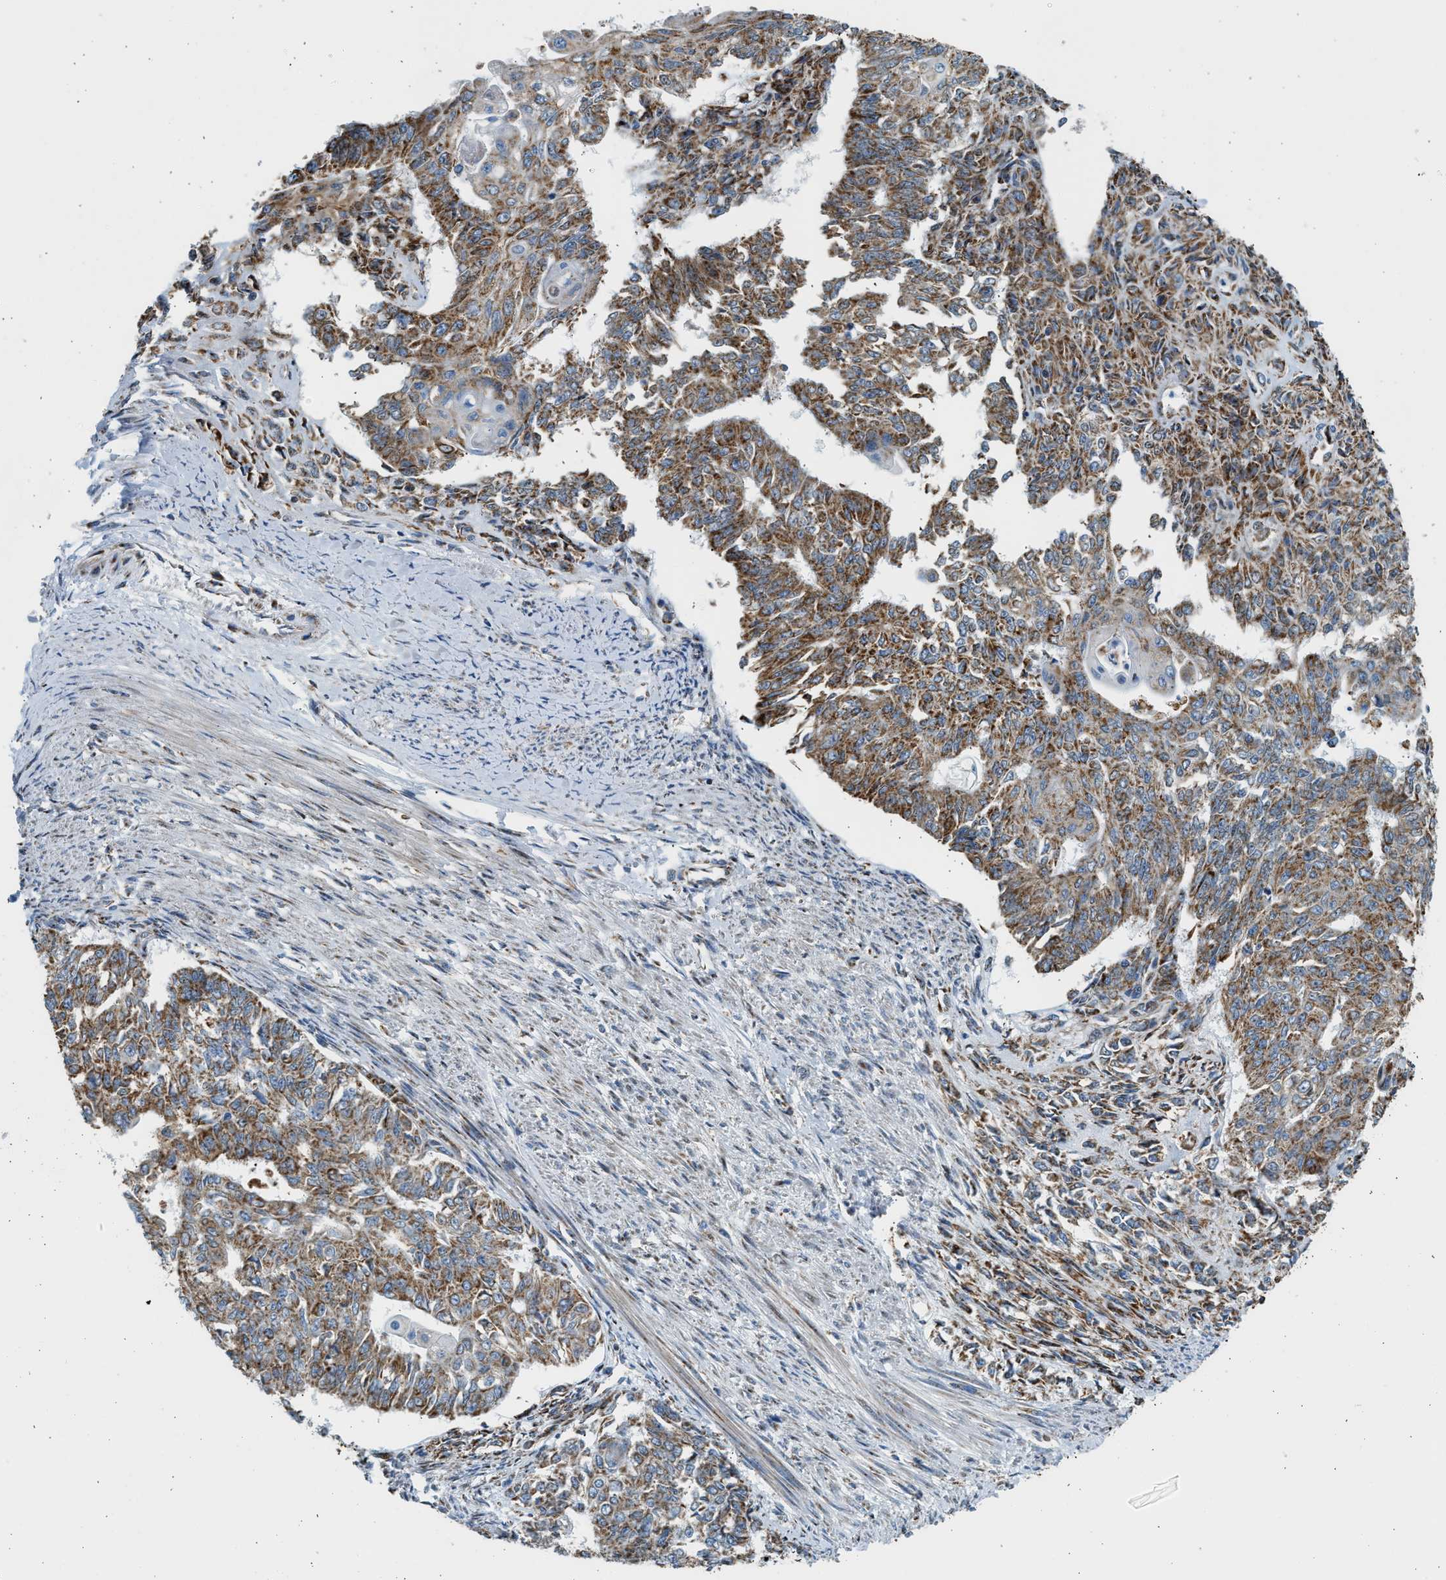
{"staining": {"intensity": "moderate", "quantity": ">75%", "location": "cytoplasmic/membranous"}, "tissue": "endometrial cancer", "cell_type": "Tumor cells", "image_type": "cancer", "snomed": [{"axis": "morphology", "description": "Adenocarcinoma, NOS"}, {"axis": "topography", "description": "Endometrium"}], "caption": "Endometrial cancer was stained to show a protein in brown. There is medium levels of moderate cytoplasmic/membranous expression in about >75% of tumor cells.", "gene": "KCNMB3", "patient": {"sex": "female", "age": 32}}